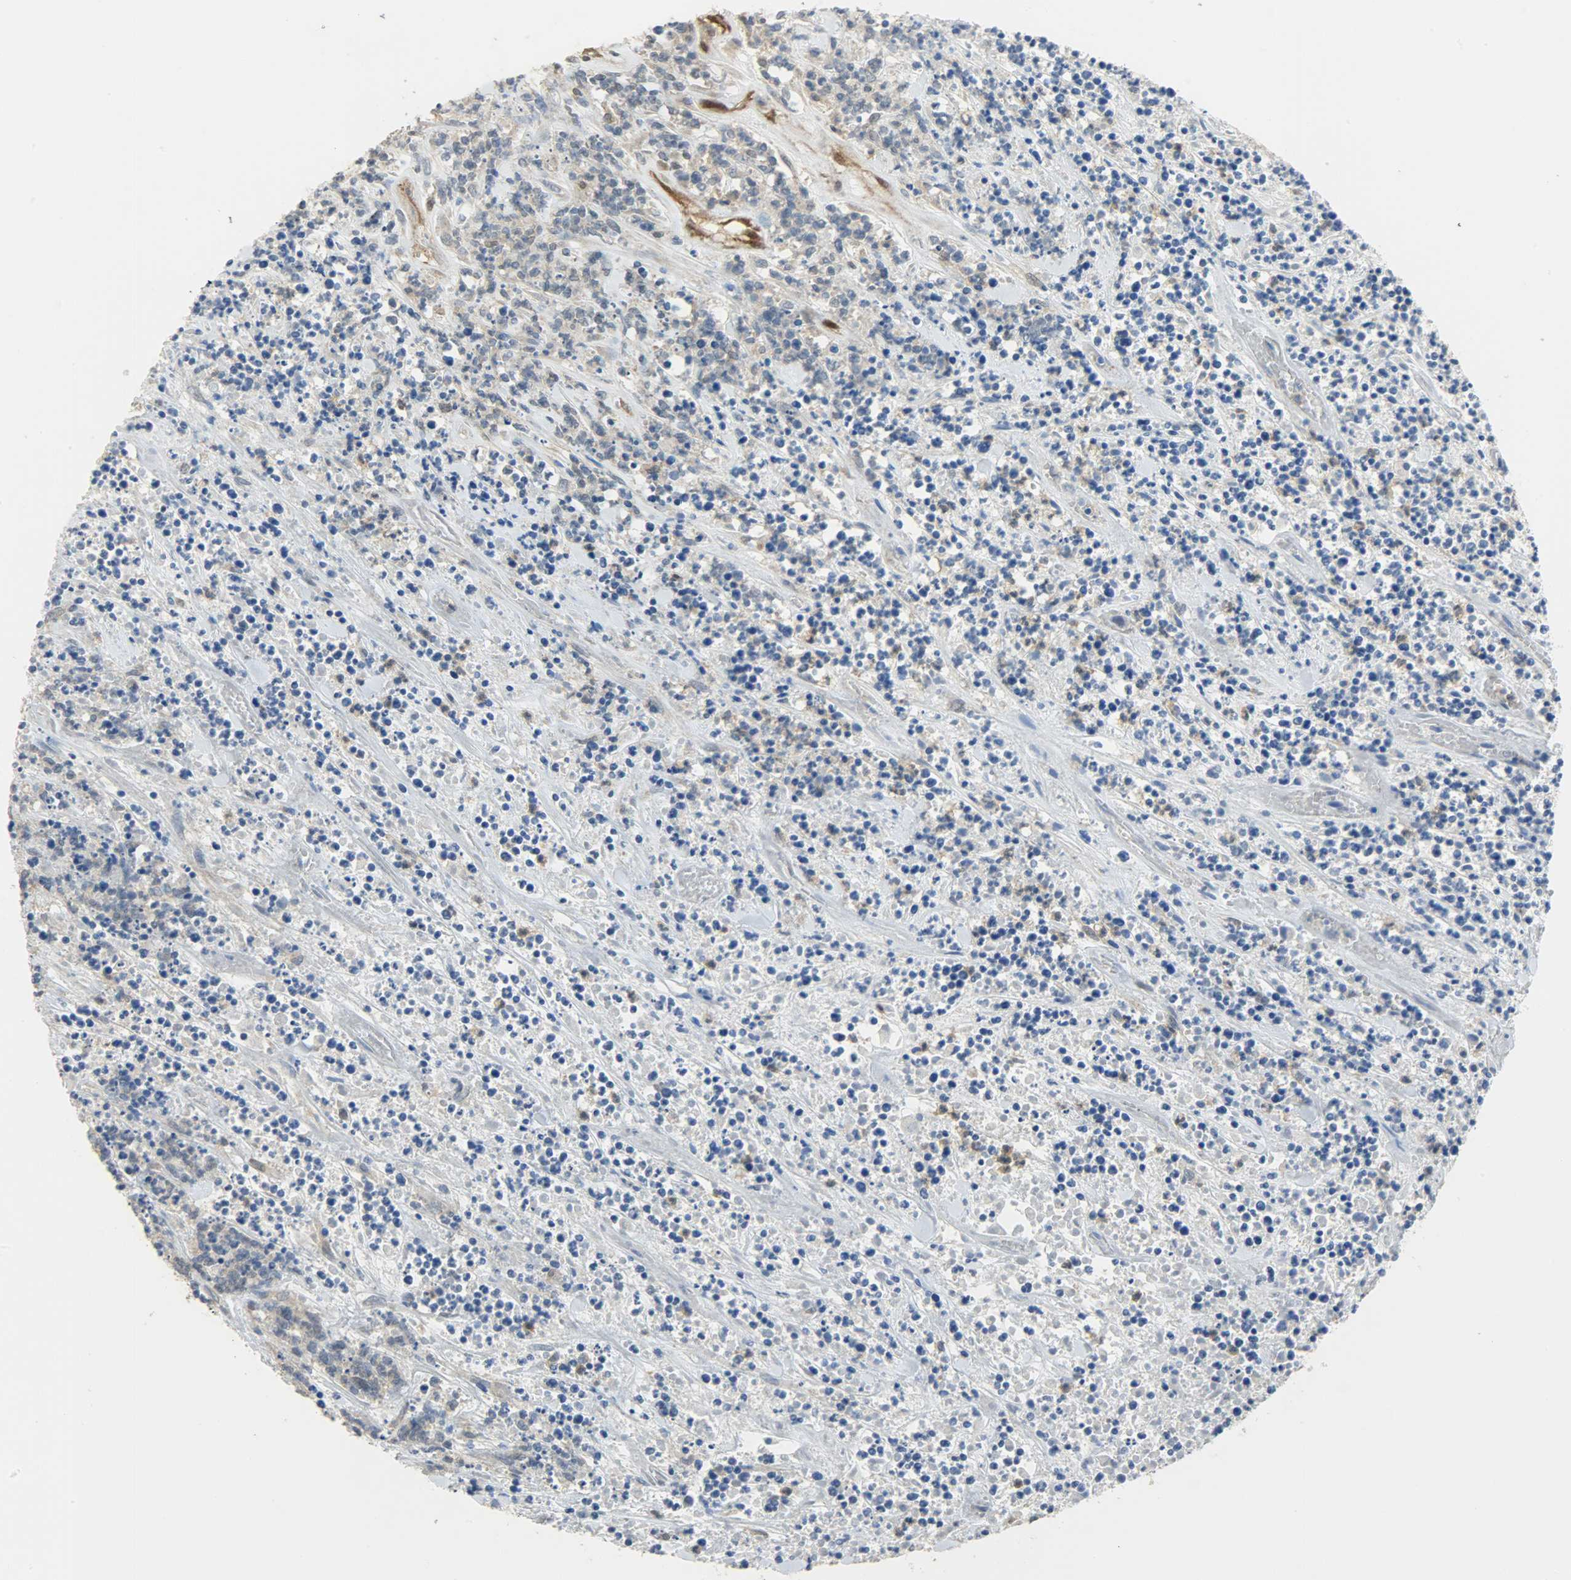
{"staining": {"intensity": "negative", "quantity": "none", "location": "none"}, "tissue": "lymphoma", "cell_type": "Tumor cells", "image_type": "cancer", "snomed": [{"axis": "morphology", "description": "Malignant lymphoma, non-Hodgkin's type, High grade"}, {"axis": "topography", "description": "Soft tissue"}], "caption": "Immunohistochemistry (IHC) image of neoplastic tissue: human lymphoma stained with DAB (3,3'-diaminobenzidine) shows no significant protein positivity in tumor cells.", "gene": "FKBP1A", "patient": {"sex": "male", "age": 18}}